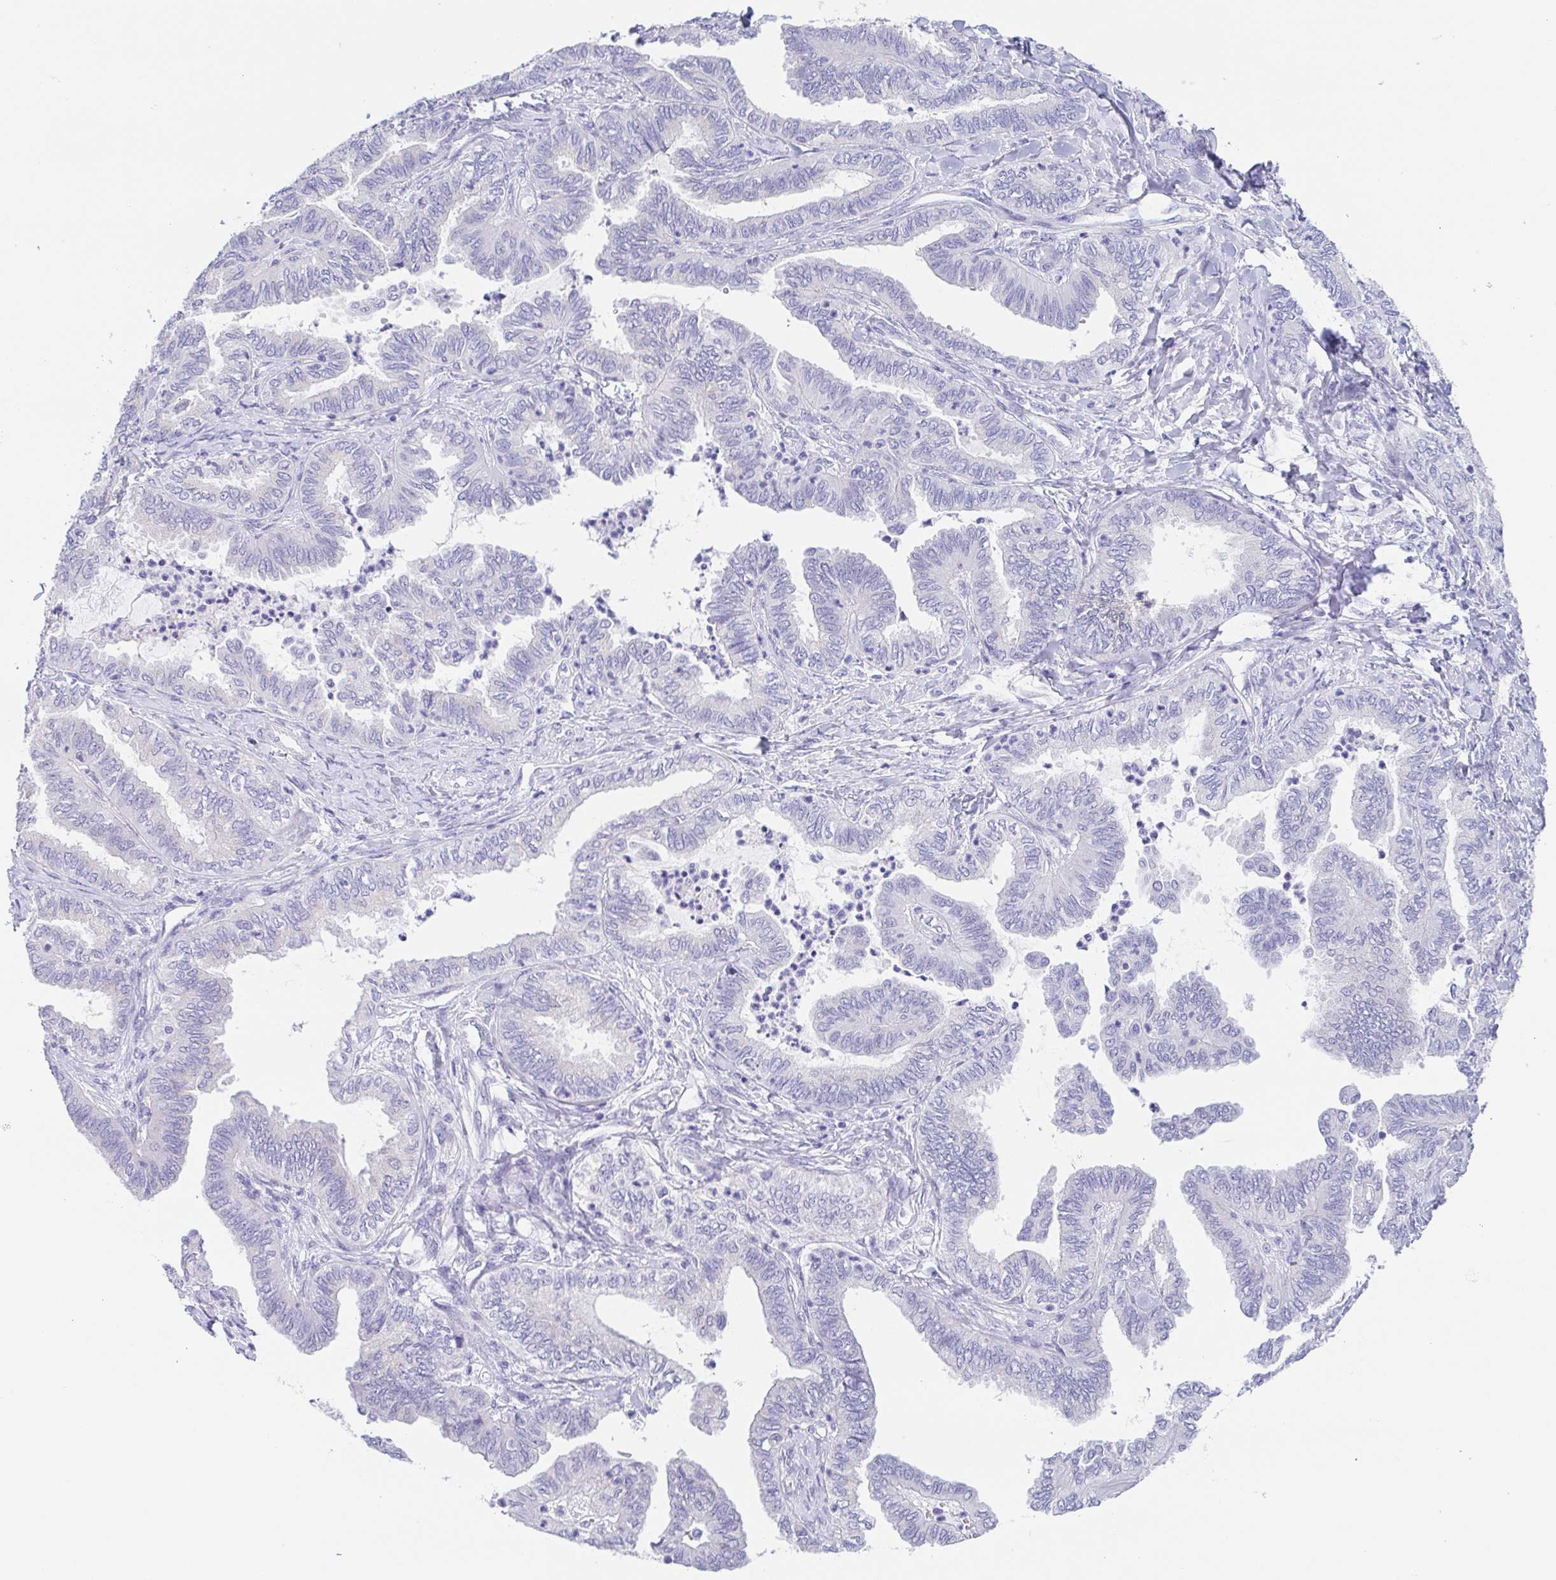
{"staining": {"intensity": "negative", "quantity": "none", "location": "none"}, "tissue": "ovarian cancer", "cell_type": "Tumor cells", "image_type": "cancer", "snomed": [{"axis": "morphology", "description": "Carcinoma, endometroid"}, {"axis": "topography", "description": "Ovary"}], "caption": "There is no significant staining in tumor cells of ovarian cancer. (Immunohistochemistry (ihc), brightfield microscopy, high magnification).", "gene": "SCG3", "patient": {"sex": "female", "age": 70}}